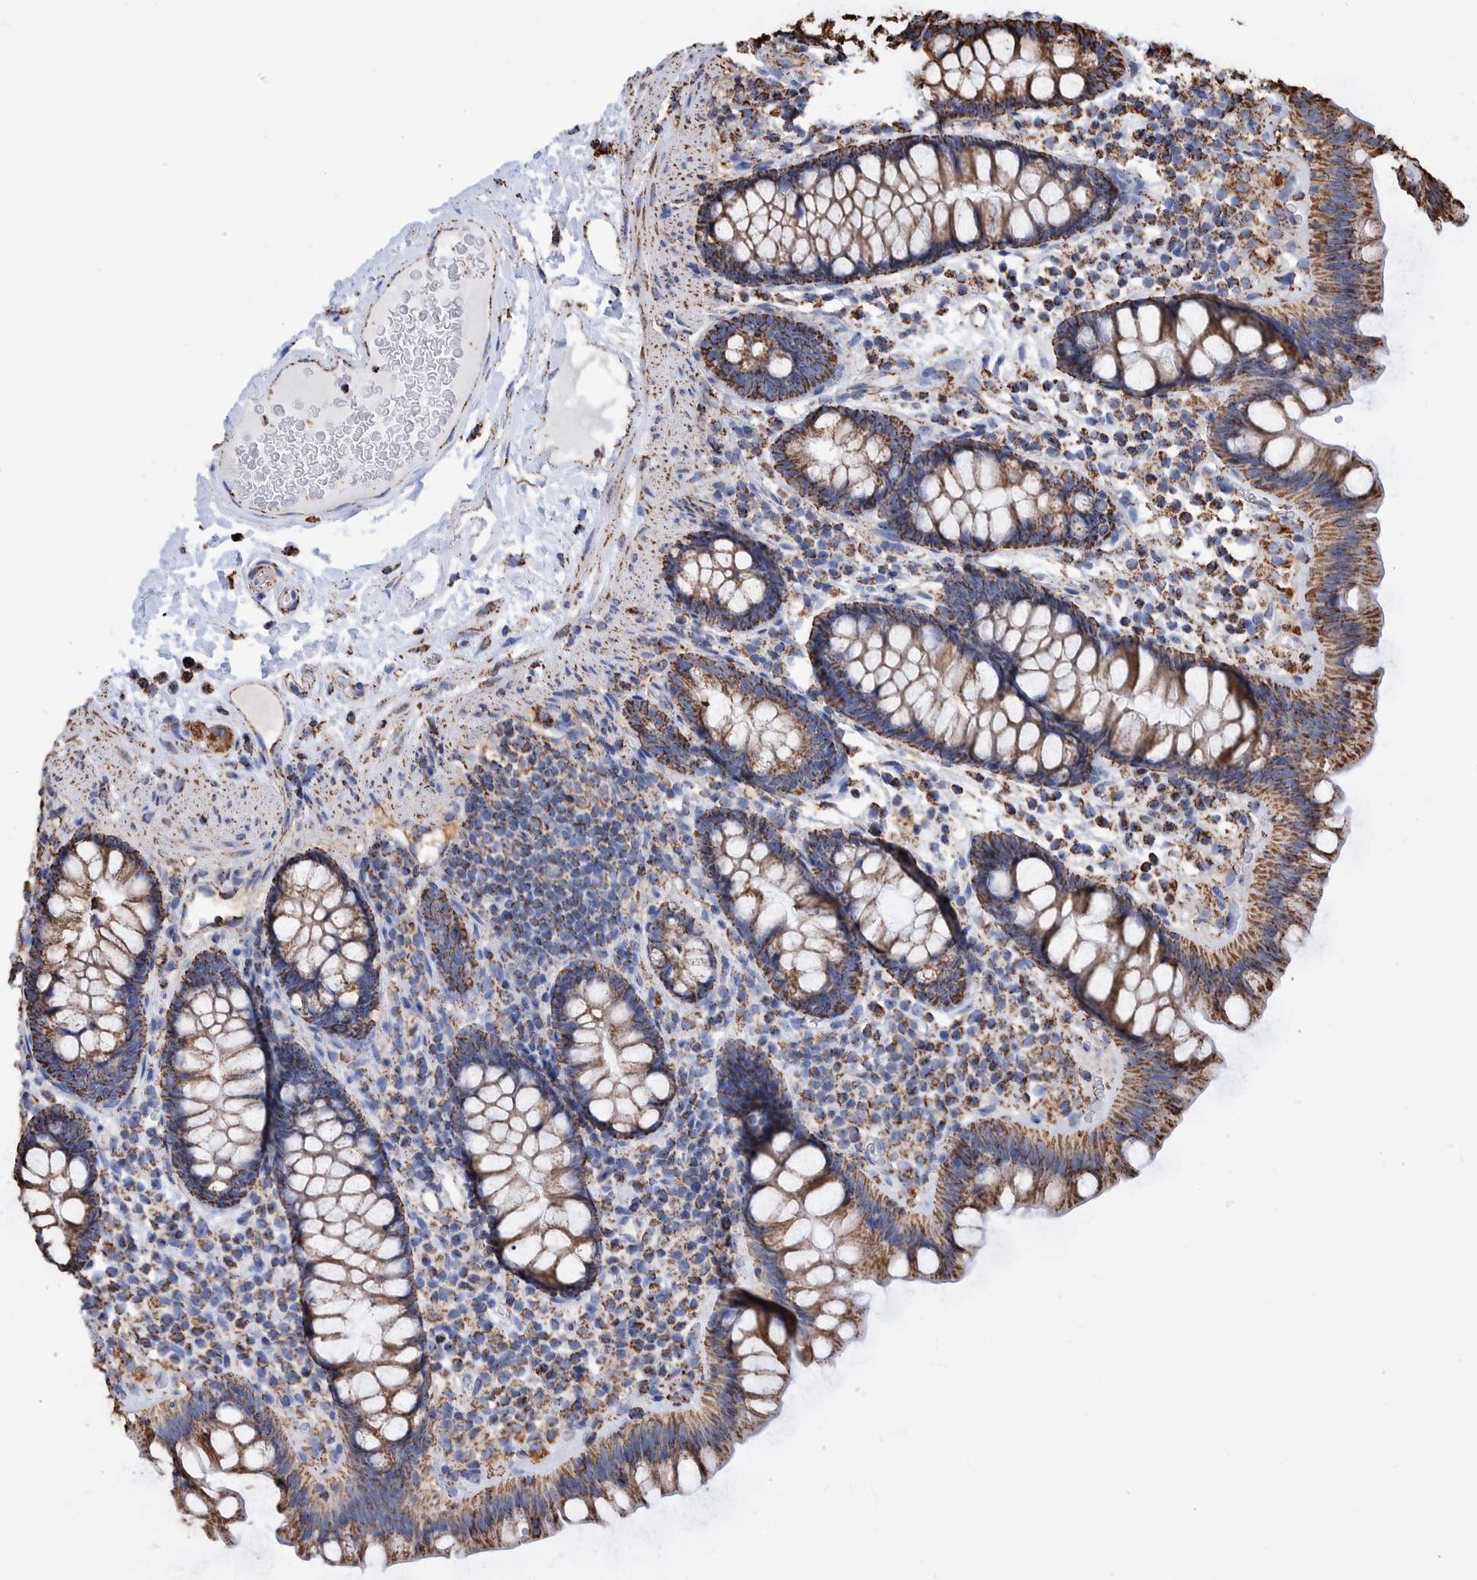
{"staining": {"intensity": "moderate", "quantity": ">75%", "location": "cytoplasmic/membranous"}, "tissue": "colon", "cell_type": "Endothelial cells", "image_type": "normal", "snomed": [{"axis": "morphology", "description": "Normal tissue, NOS"}, {"axis": "topography", "description": "Colon"}], "caption": "This image shows unremarkable colon stained with immunohistochemistry (IHC) to label a protein in brown. The cytoplasmic/membranous of endothelial cells show moderate positivity for the protein. Nuclei are counter-stained blue.", "gene": "VPS26C", "patient": {"sex": "female", "age": 80}}